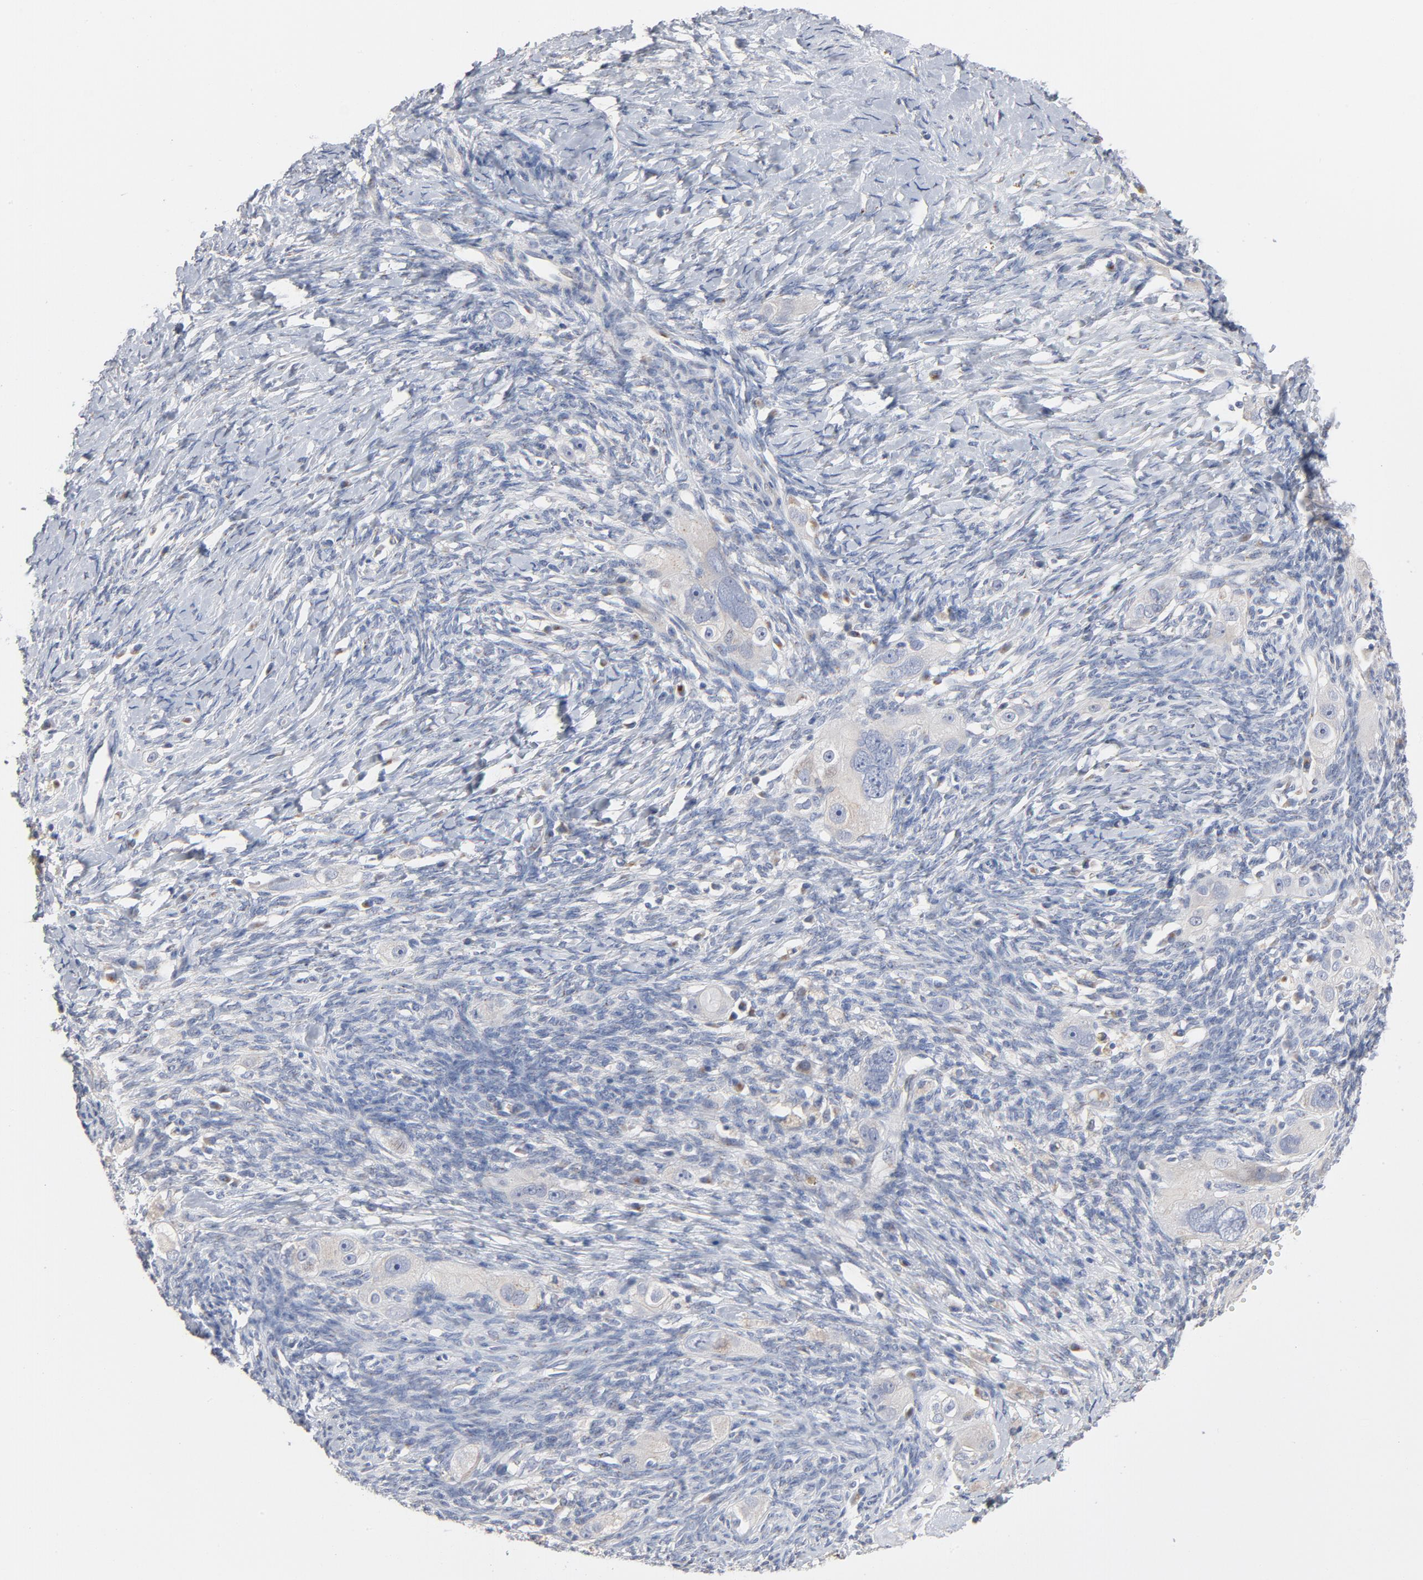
{"staining": {"intensity": "negative", "quantity": "none", "location": "none"}, "tissue": "ovarian cancer", "cell_type": "Tumor cells", "image_type": "cancer", "snomed": [{"axis": "morphology", "description": "Normal tissue, NOS"}, {"axis": "morphology", "description": "Cystadenocarcinoma, serous, NOS"}, {"axis": "topography", "description": "Ovary"}], "caption": "High power microscopy image of an immunohistochemistry histopathology image of serous cystadenocarcinoma (ovarian), revealing no significant staining in tumor cells.", "gene": "AK7", "patient": {"sex": "female", "age": 62}}